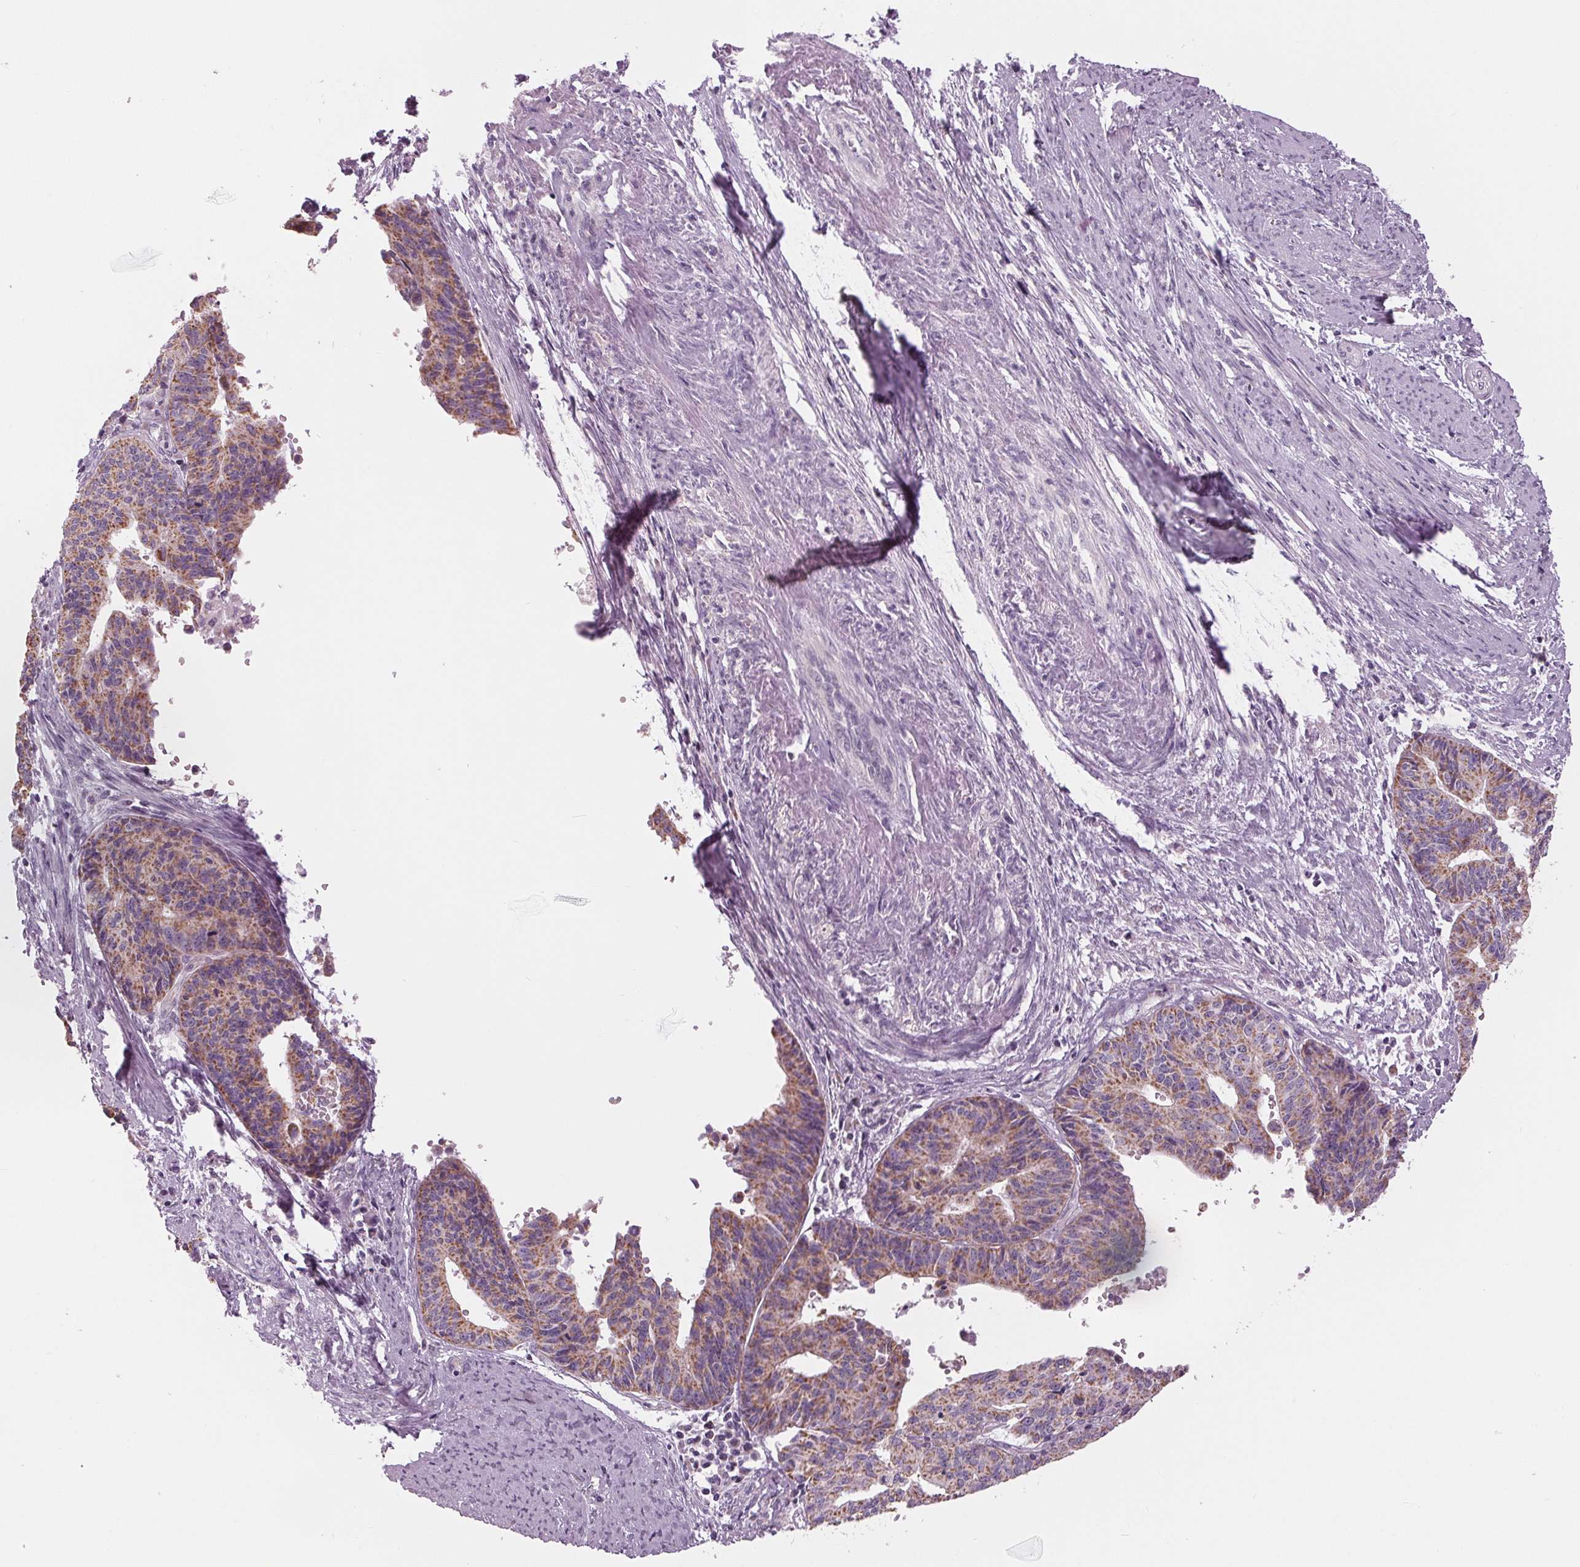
{"staining": {"intensity": "moderate", "quantity": ">75%", "location": "cytoplasmic/membranous"}, "tissue": "endometrial cancer", "cell_type": "Tumor cells", "image_type": "cancer", "snomed": [{"axis": "morphology", "description": "Adenocarcinoma, NOS"}, {"axis": "topography", "description": "Endometrium"}], "caption": "DAB (3,3'-diaminobenzidine) immunohistochemical staining of human adenocarcinoma (endometrial) demonstrates moderate cytoplasmic/membranous protein staining in approximately >75% of tumor cells.", "gene": "SAMD4A", "patient": {"sex": "female", "age": 65}}